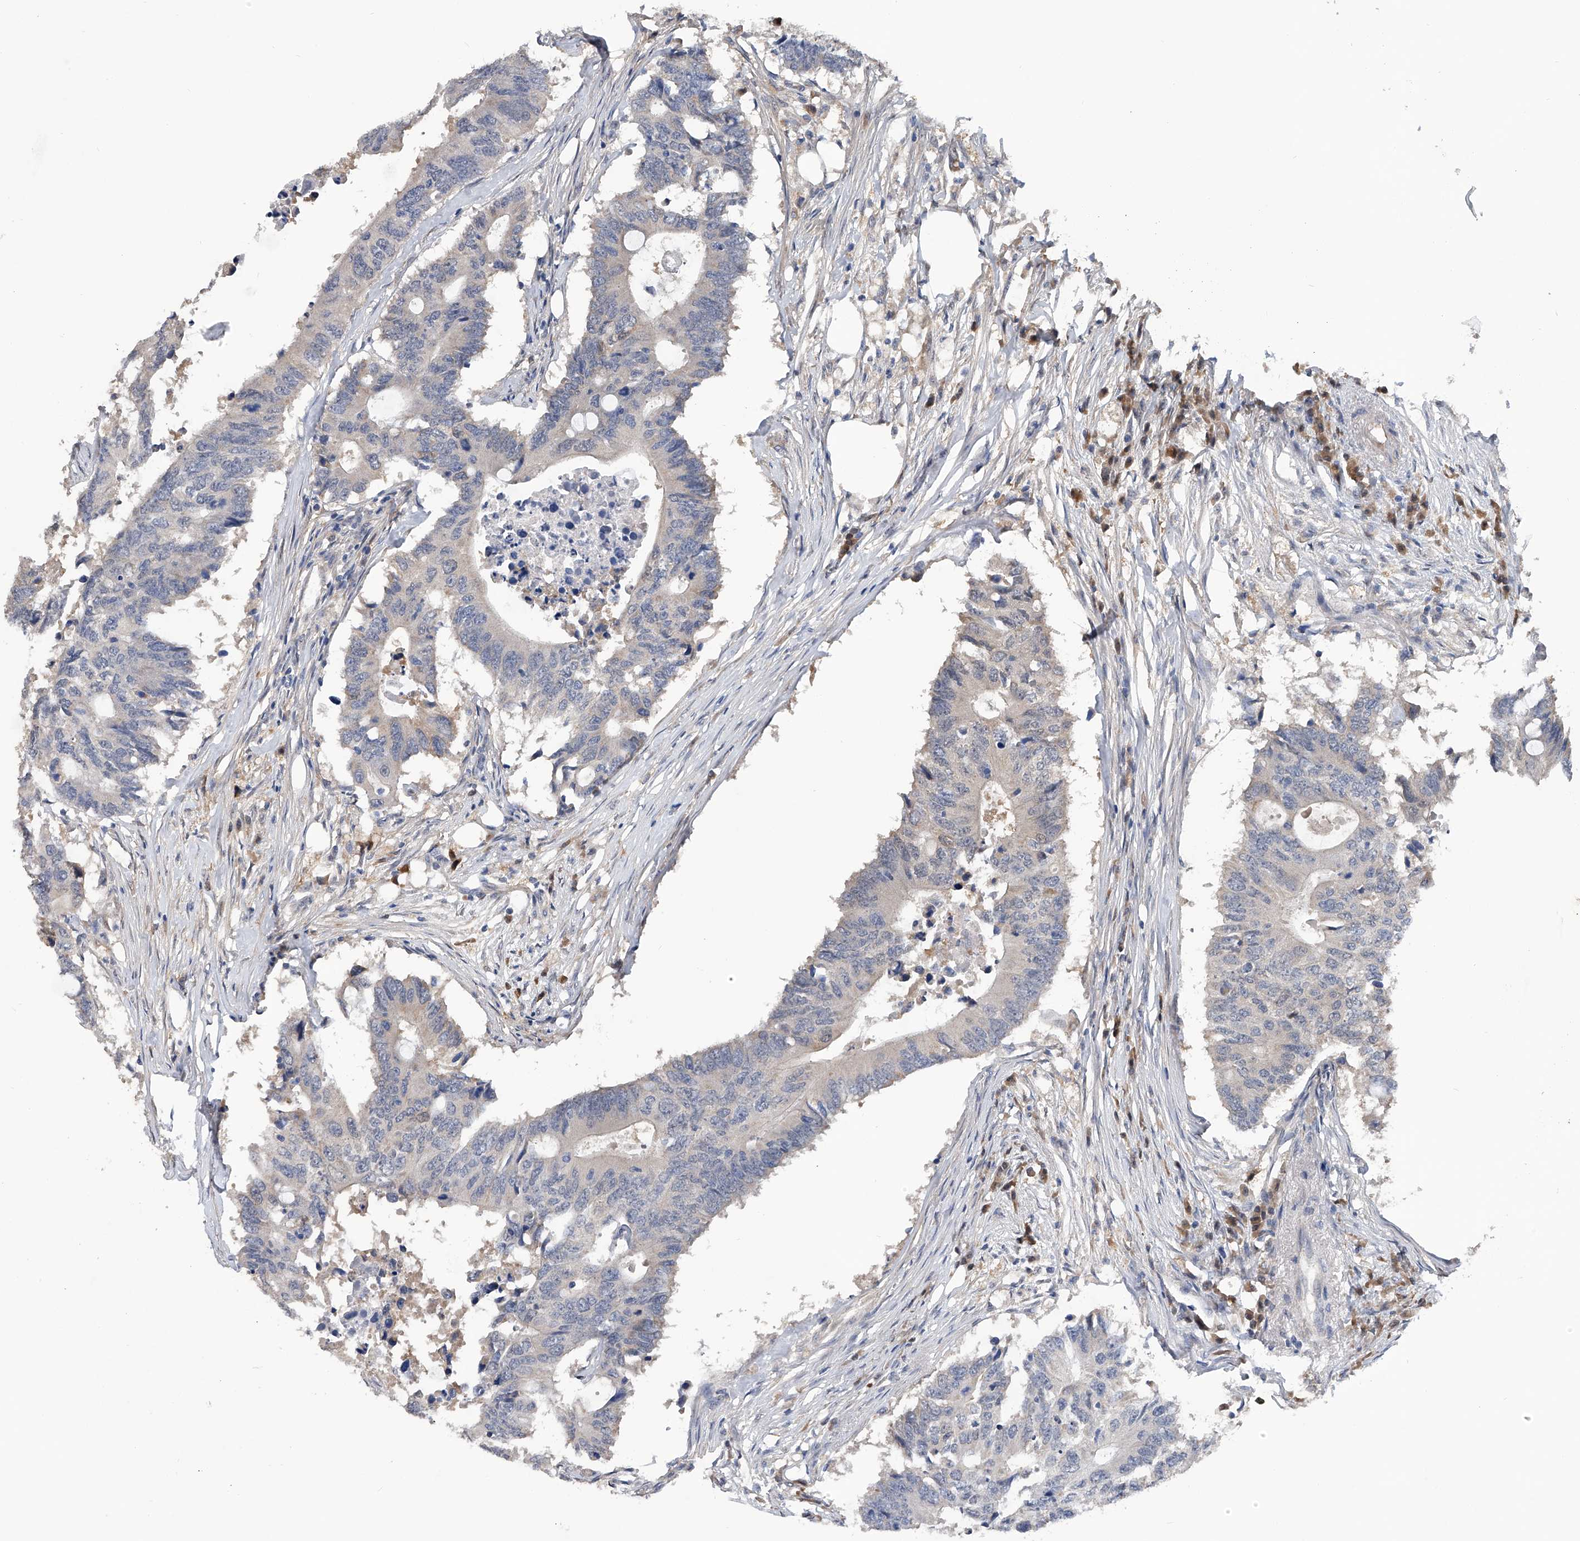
{"staining": {"intensity": "negative", "quantity": "none", "location": "none"}, "tissue": "colorectal cancer", "cell_type": "Tumor cells", "image_type": "cancer", "snomed": [{"axis": "morphology", "description": "Adenocarcinoma, NOS"}, {"axis": "topography", "description": "Colon"}], "caption": "DAB (3,3'-diaminobenzidine) immunohistochemical staining of colorectal adenocarcinoma reveals no significant staining in tumor cells. Nuclei are stained in blue.", "gene": "PGM3", "patient": {"sex": "male", "age": 71}}